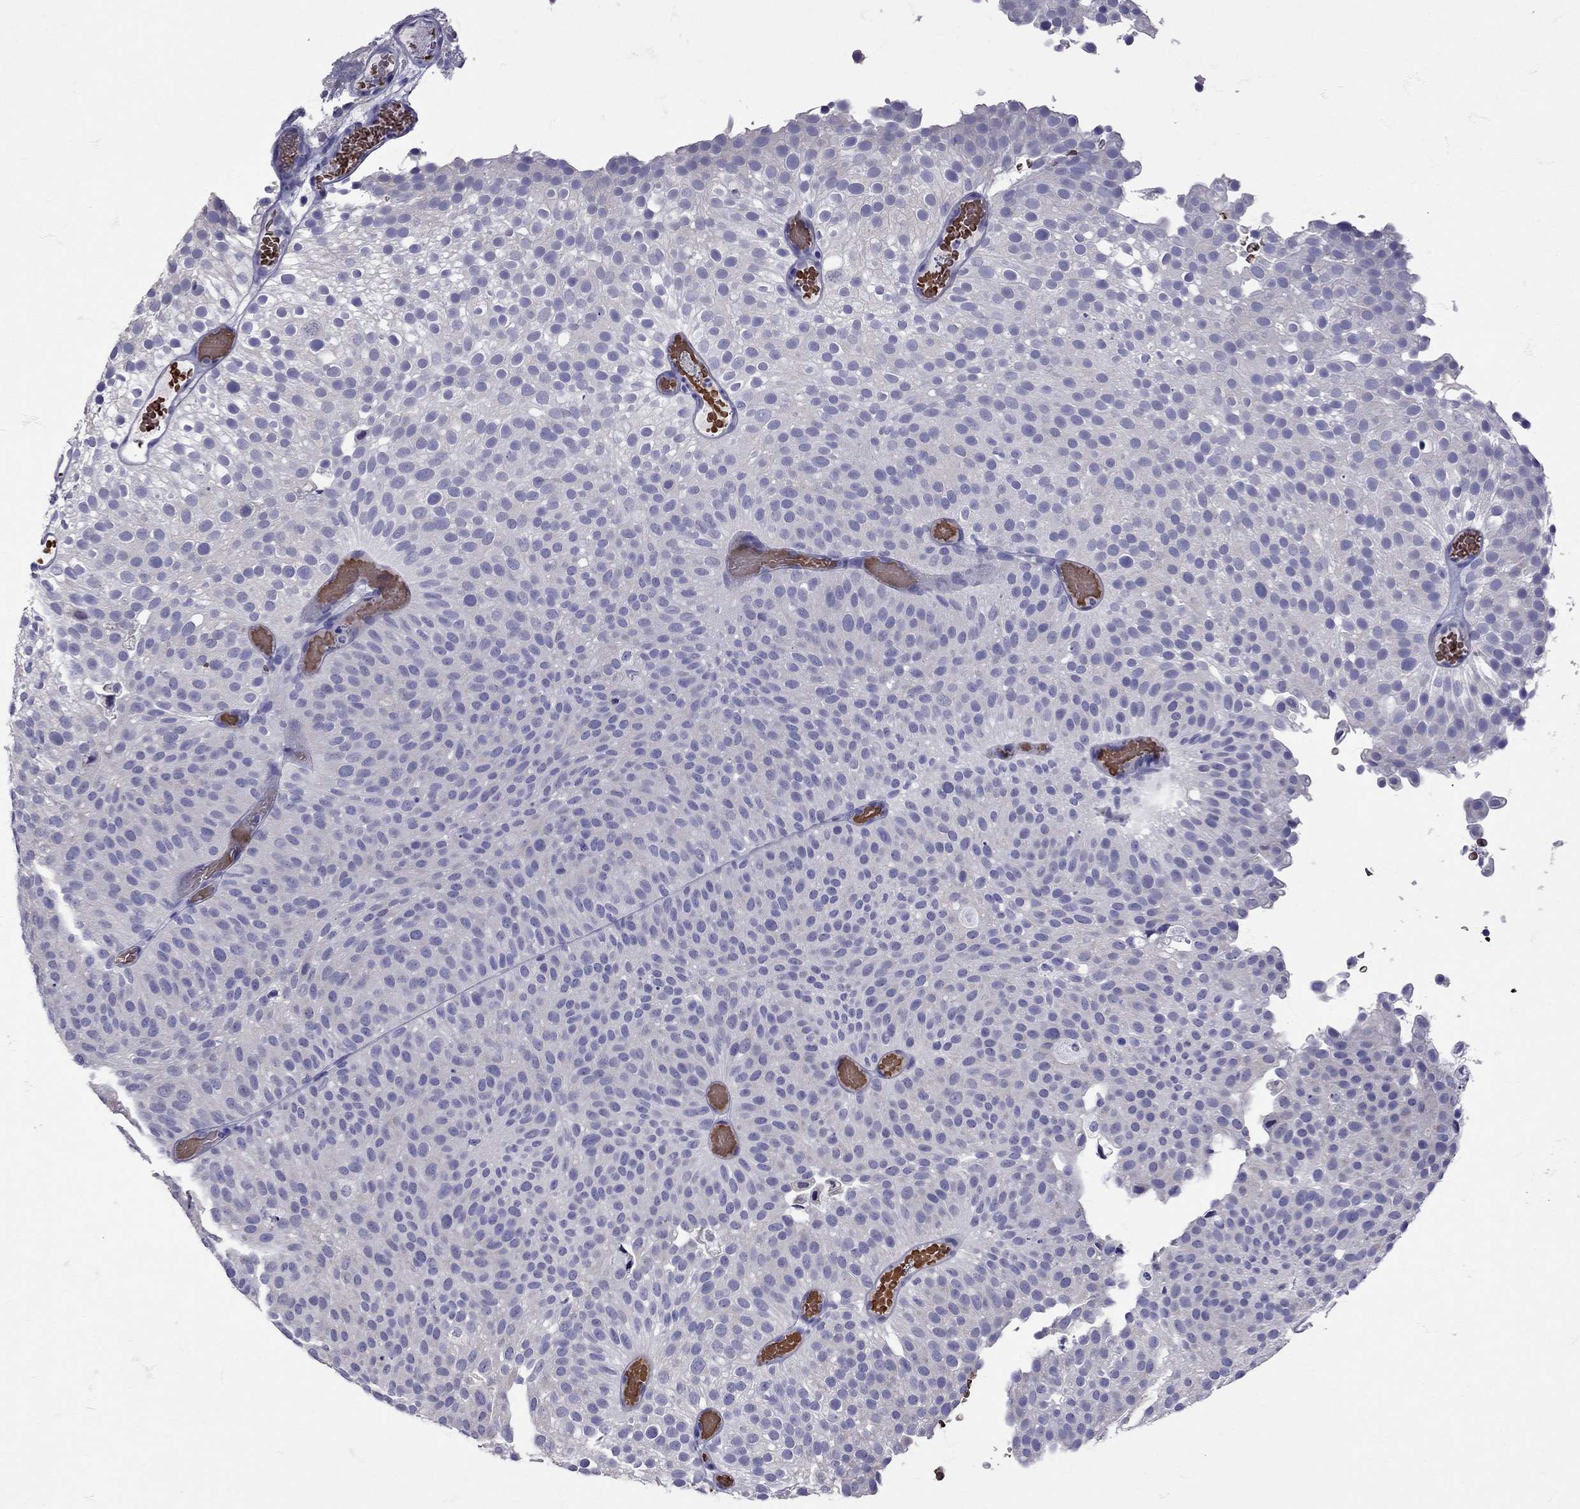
{"staining": {"intensity": "negative", "quantity": "none", "location": "none"}, "tissue": "urothelial cancer", "cell_type": "Tumor cells", "image_type": "cancer", "snomed": [{"axis": "morphology", "description": "Urothelial carcinoma, Low grade"}, {"axis": "topography", "description": "Urinary bladder"}], "caption": "Immunohistochemical staining of human low-grade urothelial carcinoma displays no significant positivity in tumor cells.", "gene": "TBR1", "patient": {"sex": "male", "age": 78}}